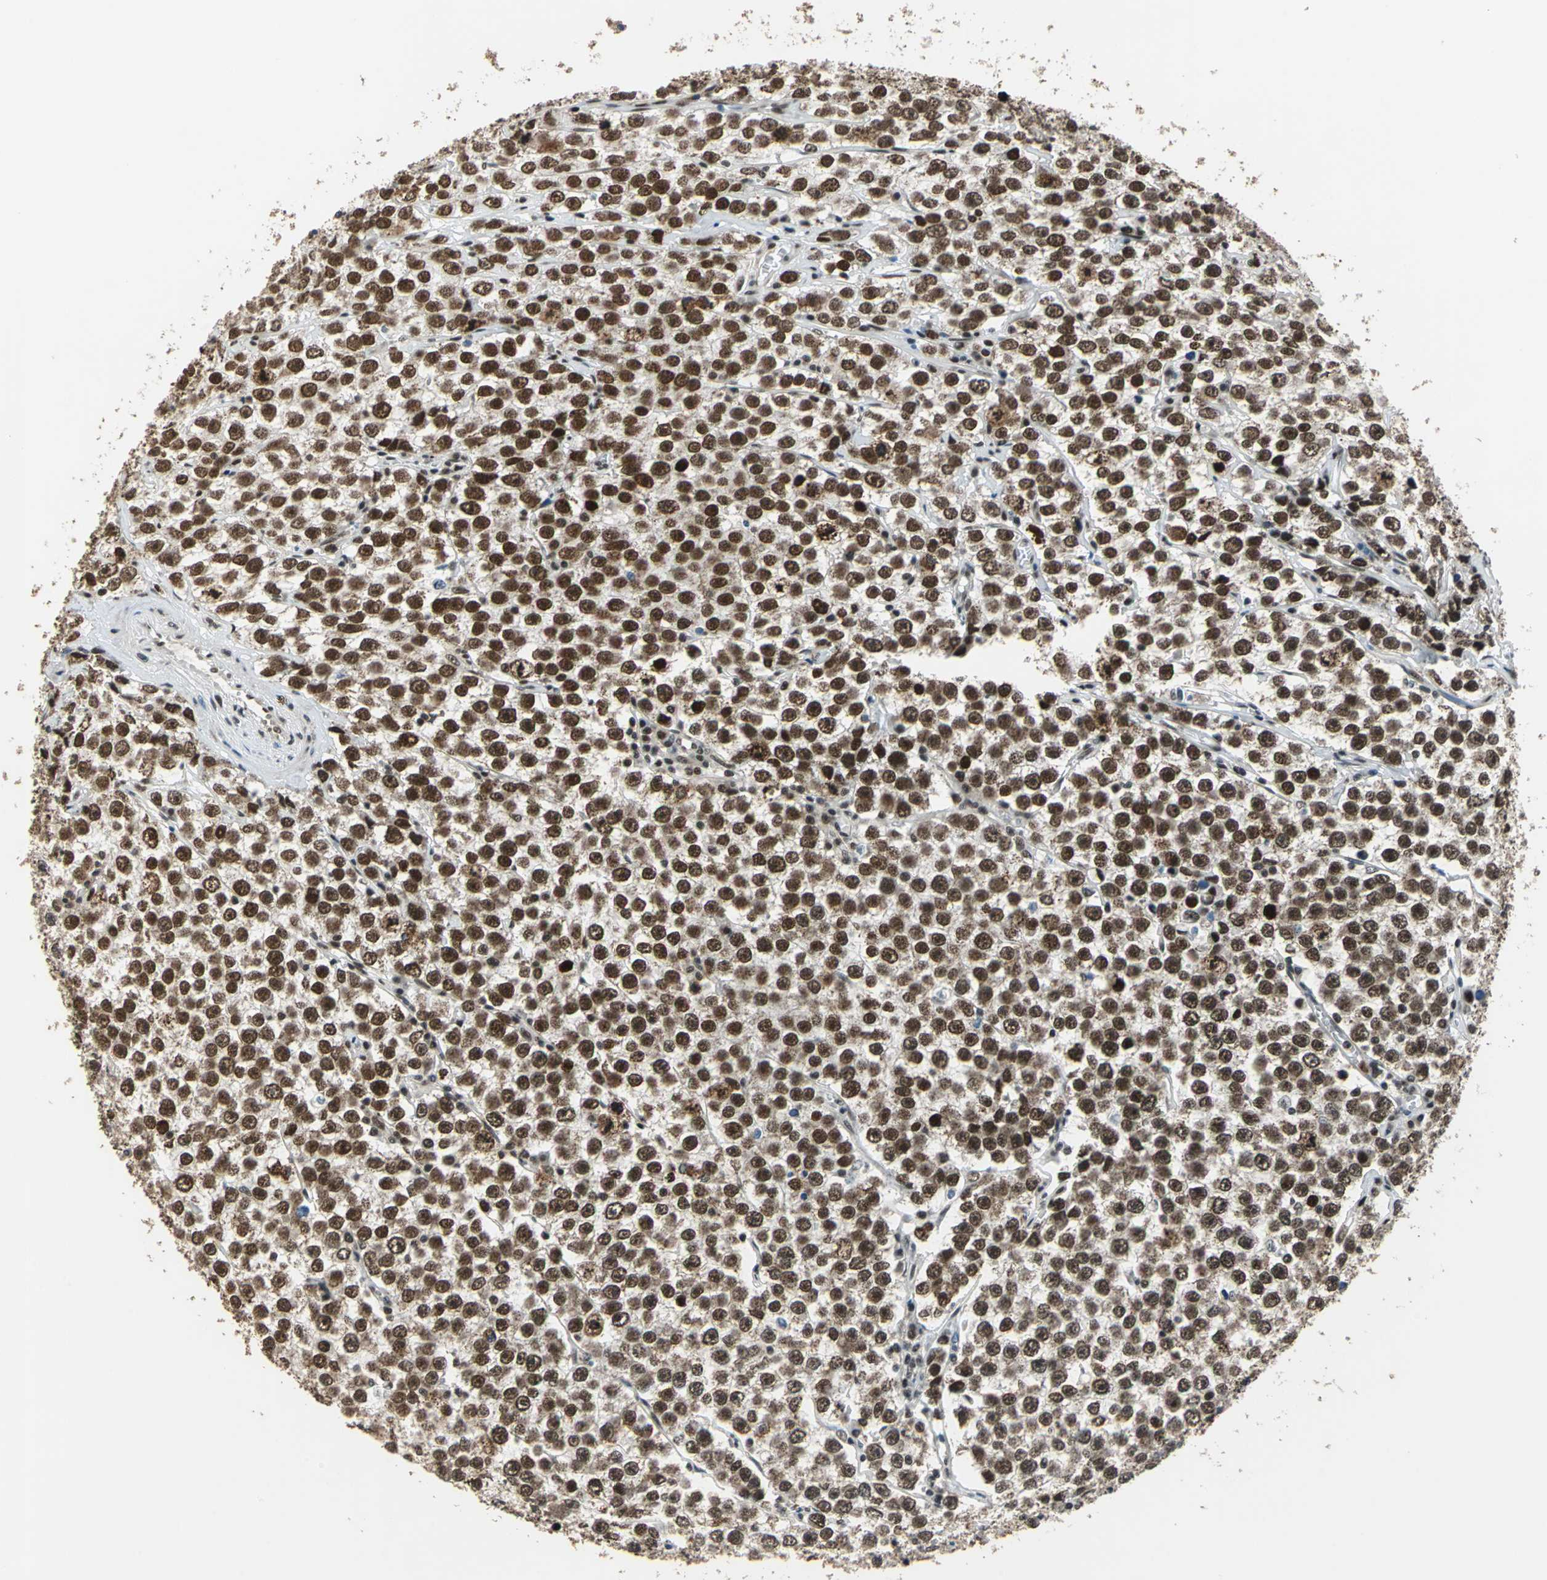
{"staining": {"intensity": "moderate", "quantity": ">75%", "location": "nuclear"}, "tissue": "testis cancer", "cell_type": "Tumor cells", "image_type": "cancer", "snomed": [{"axis": "morphology", "description": "Seminoma, NOS"}, {"axis": "morphology", "description": "Carcinoma, Embryonal, NOS"}, {"axis": "topography", "description": "Testis"}], "caption": "Tumor cells show medium levels of moderate nuclear positivity in about >75% of cells in testis cancer (embryonal carcinoma).", "gene": "BCLAF1", "patient": {"sex": "male", "age": 52}}